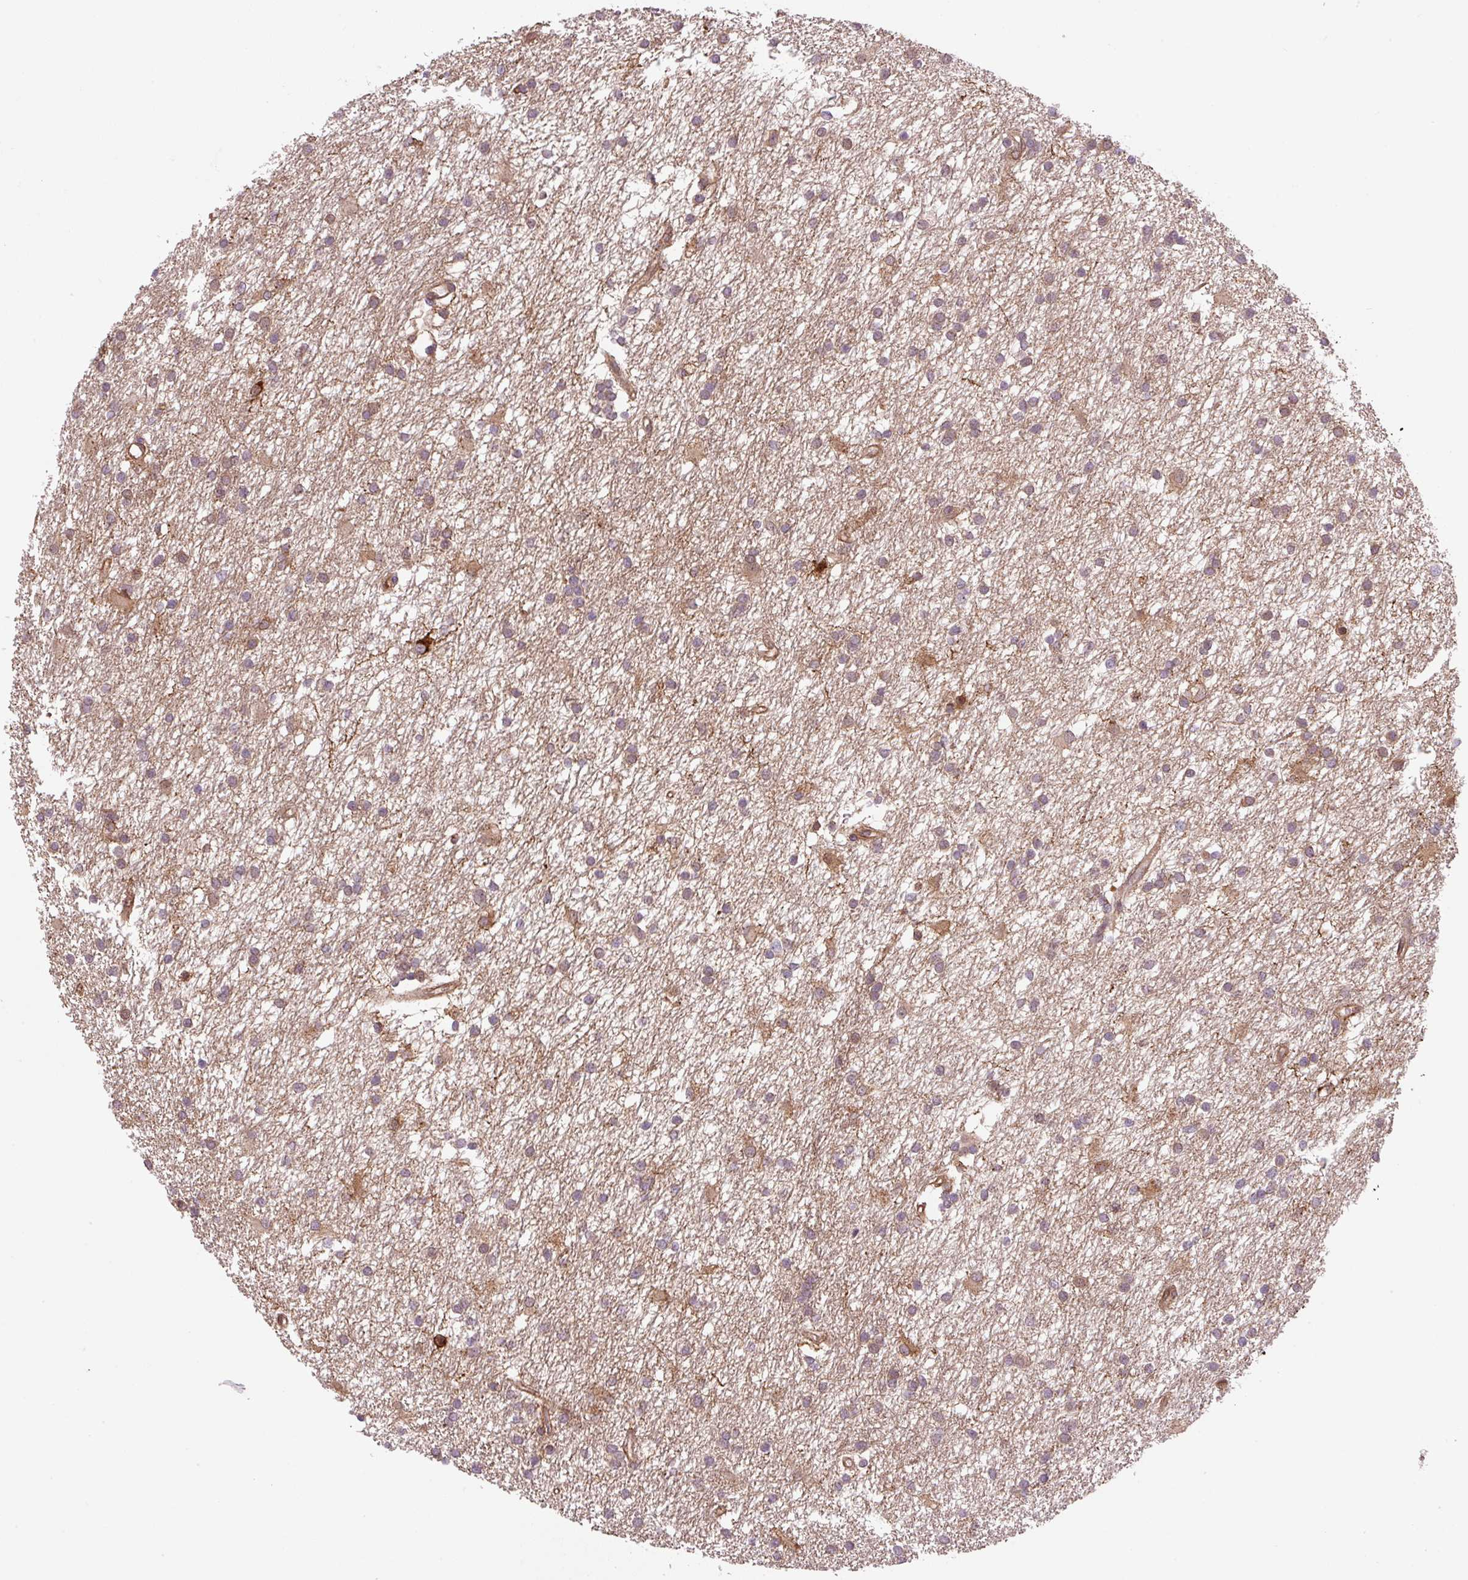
{"staining": {"intensity": "weak", "quantity": ">75%", "location": "cytoplasmic/membranous"}, "tissue": "glioma", "cell_type": "Tumor cells", "image_type": "cancer", "snomed": [{"axis": "morphology", "description": "Glioma, malignant, High grade"}, {"axis": "topography", "description": "Brain"}], "caption": "Malignant glioma (high-grade) stained with DAB (3,3'-diaminobenzidine) immunohistochemistry (IHC) reveals low levels of weak cytoplasmic/membranous expression in approximately >75% of tumor cells.", "gene": "SEPTIN10", "patient": {"sex": "male", "age": 77}}